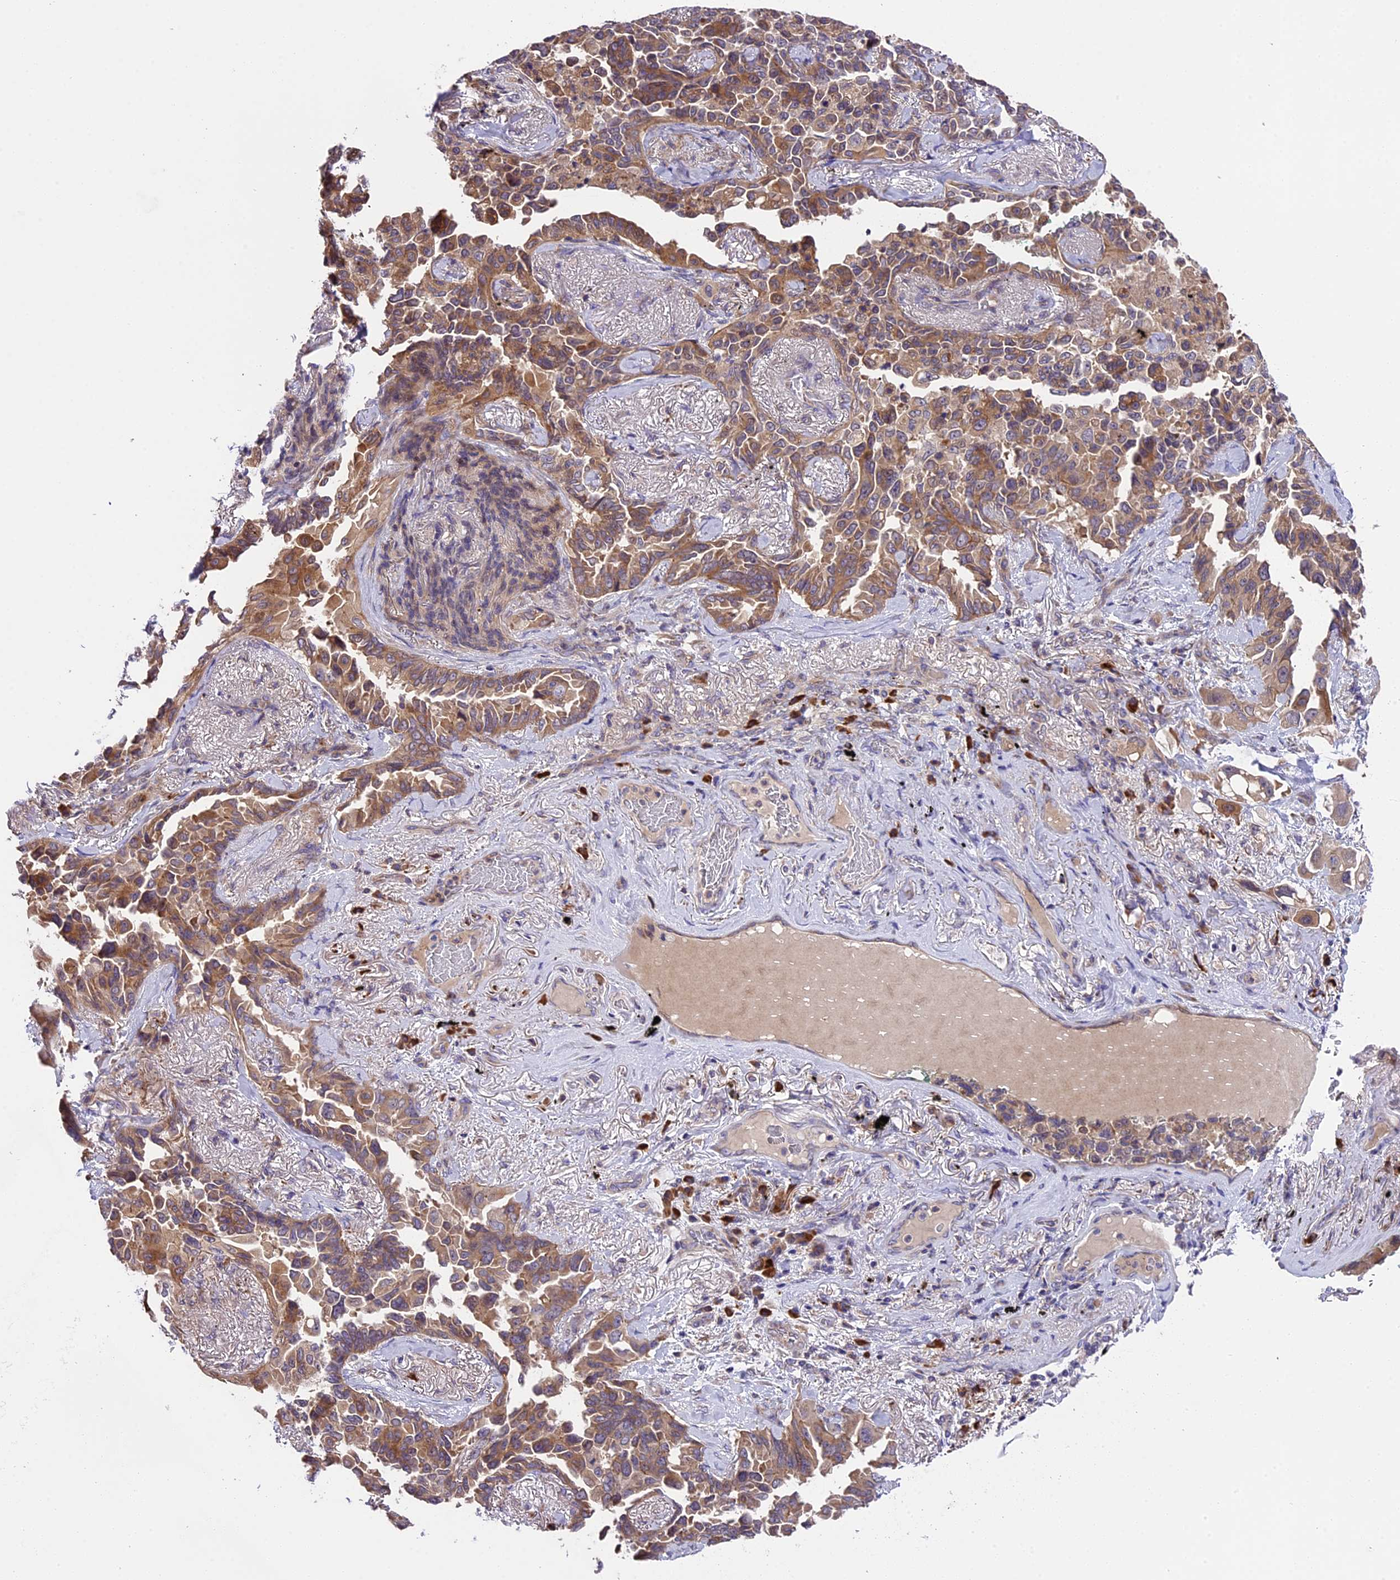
{"staining": {"intensity": "moderate", "quantity": ">75%", "location": "cytoplasmic/membranous"}, "tissue": "lung cancer", "cell_type": "Tumor cells", "image_type": "cancer", "snomed": [{"axis": "morphology", "description": "Adenocarcinoma, NOS"}, {"axis": "topography", "description": "Lung"}], "caption": "High-magnification brightfield microscopy of adenocarcinoma (lung) stained with DAB (3,3'-diaminobenzidine) (brown) and counterstained with hematoxylin (blue). tumor cells exhibit moderate cytoplasmic/membranous positivity is identified in approximately>75% of cells.", "gene": "ABCC10", "patient": {"sex": "female", "age": 67}}